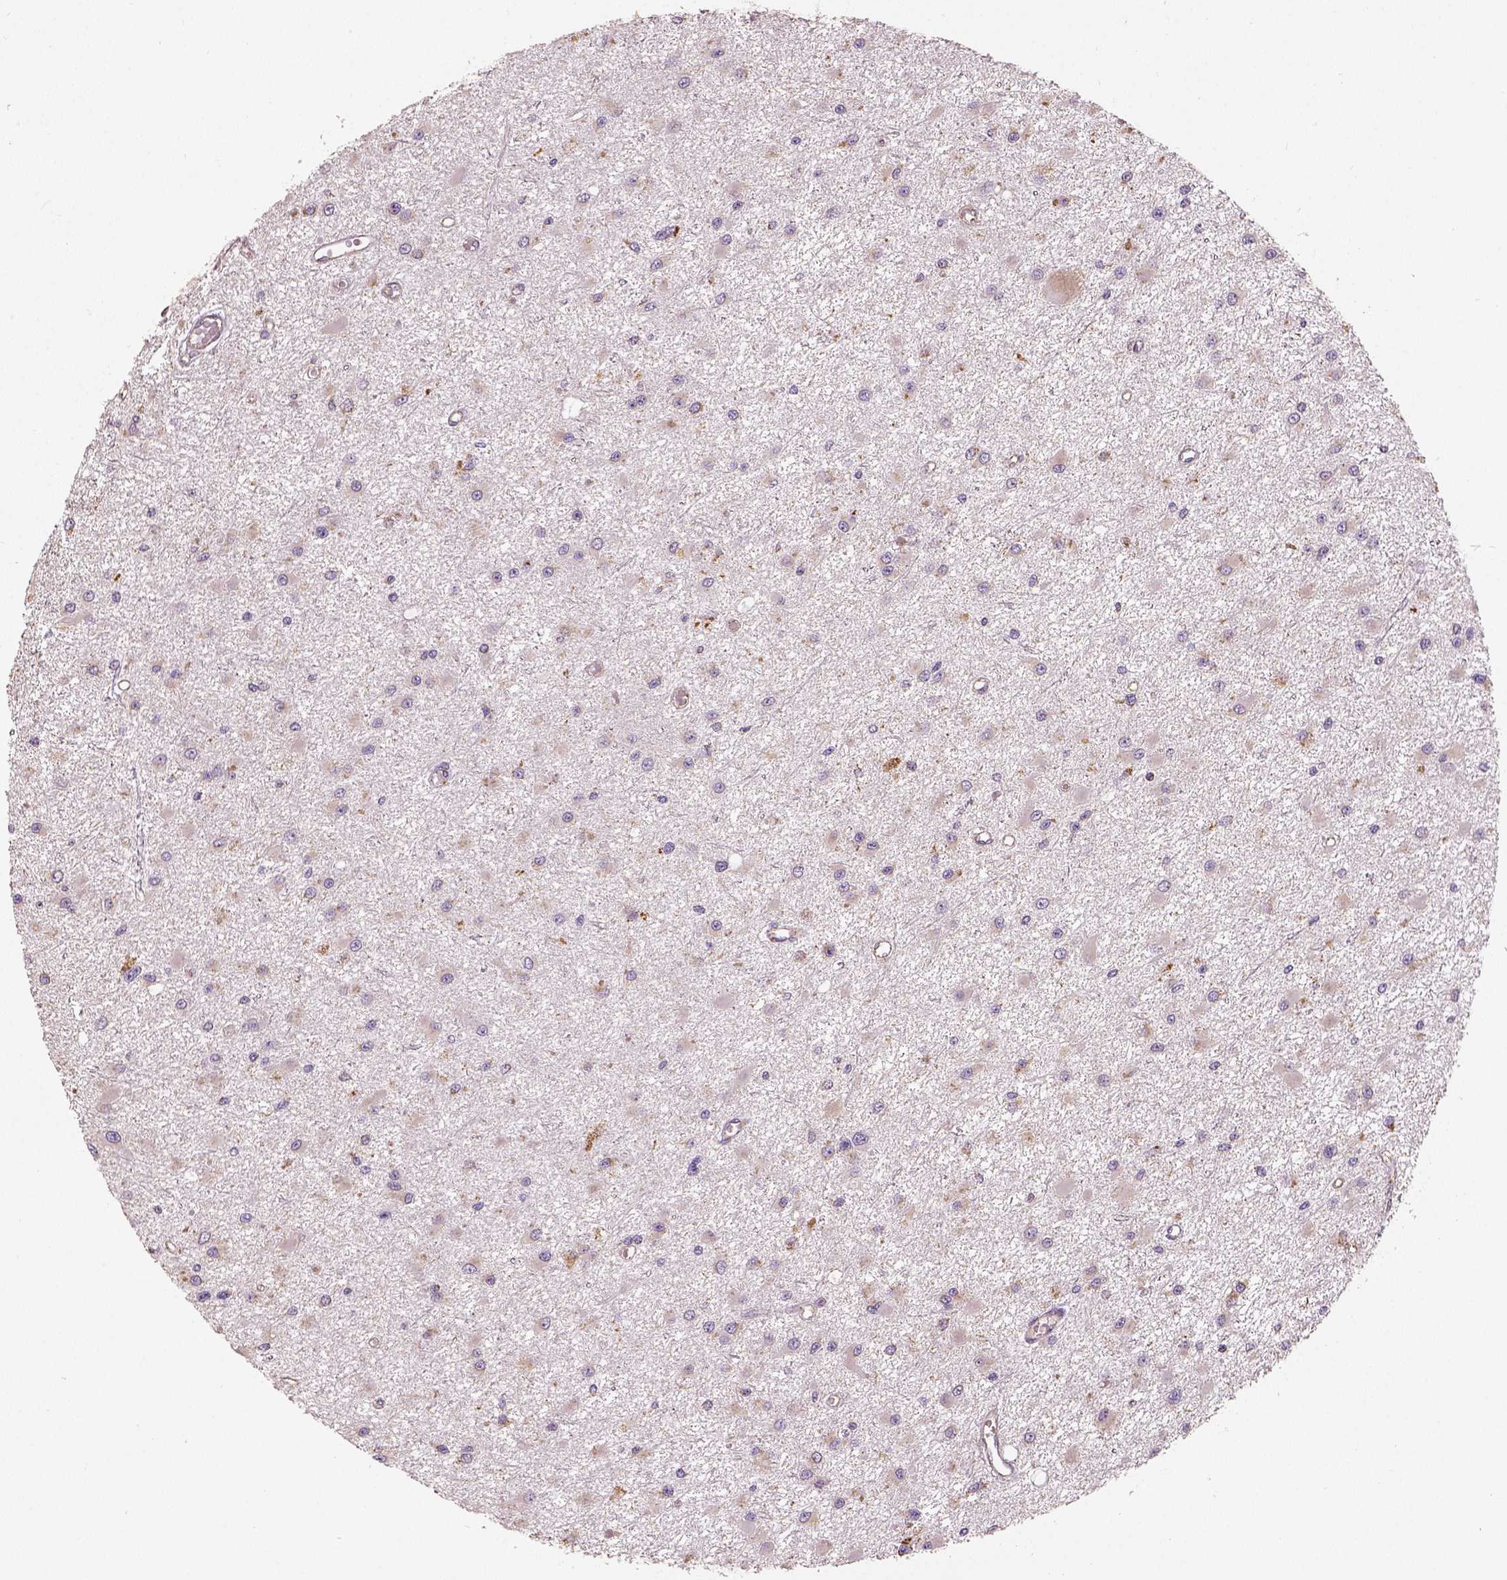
{"staining": {"intensity": "weak", "quantity": "<25%", "location": "cytoplasmic/membranous"}, "tissue": "glioma", "cell_type": "Tumor cells", "image_type": "cancer", "snomed": [{"axis": "morphology", "description": "Glioma, malignant, High grade"}, {"axis": "topography", "description": "Brain"}], "caption": "Tumor cells are negative for protein expression in human glioma.", "gene": "PGAM5", "patient": {"sex": "male", "age": 54}}